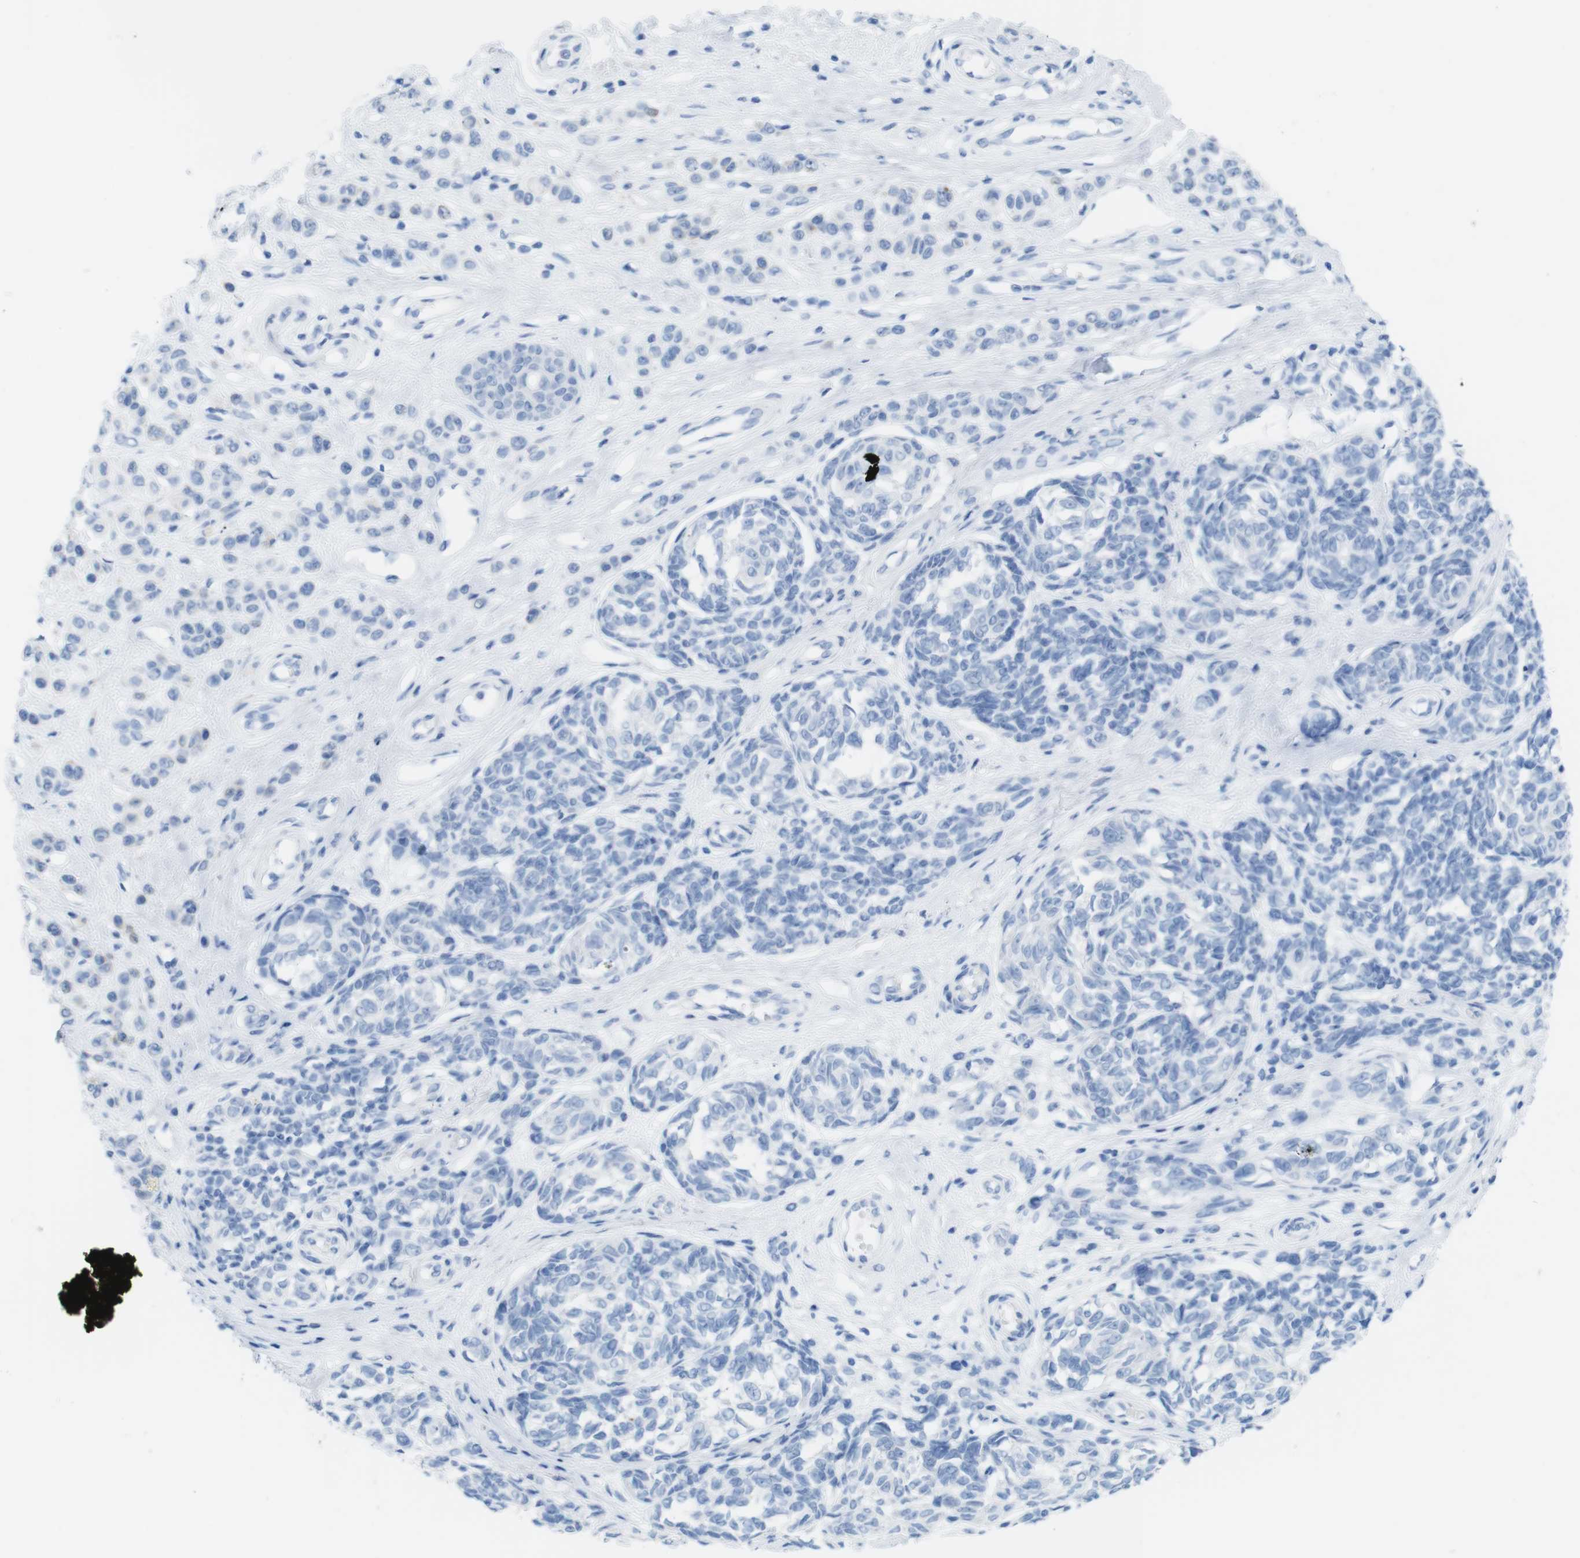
{"staining": {"intensity": "negative", "quantity": "none", "location": "none"}, "tissue": "melanoma", "cell_type": "Tumor cells", "image_type": "cancer", "snomed": [{"axis": "morphology", "description": "Malignant melanoma, NOS"}, {"axis": "topography", "description": "Skin"}], "caption": "Immunohistochemistry (IHC) image of neoplastic tissue: malignant melanoma stained with DAB exhibits no significant protein expression in tumor cells.", "gene": "MYH7", "patient": {"sex": "female", "age": 64}}